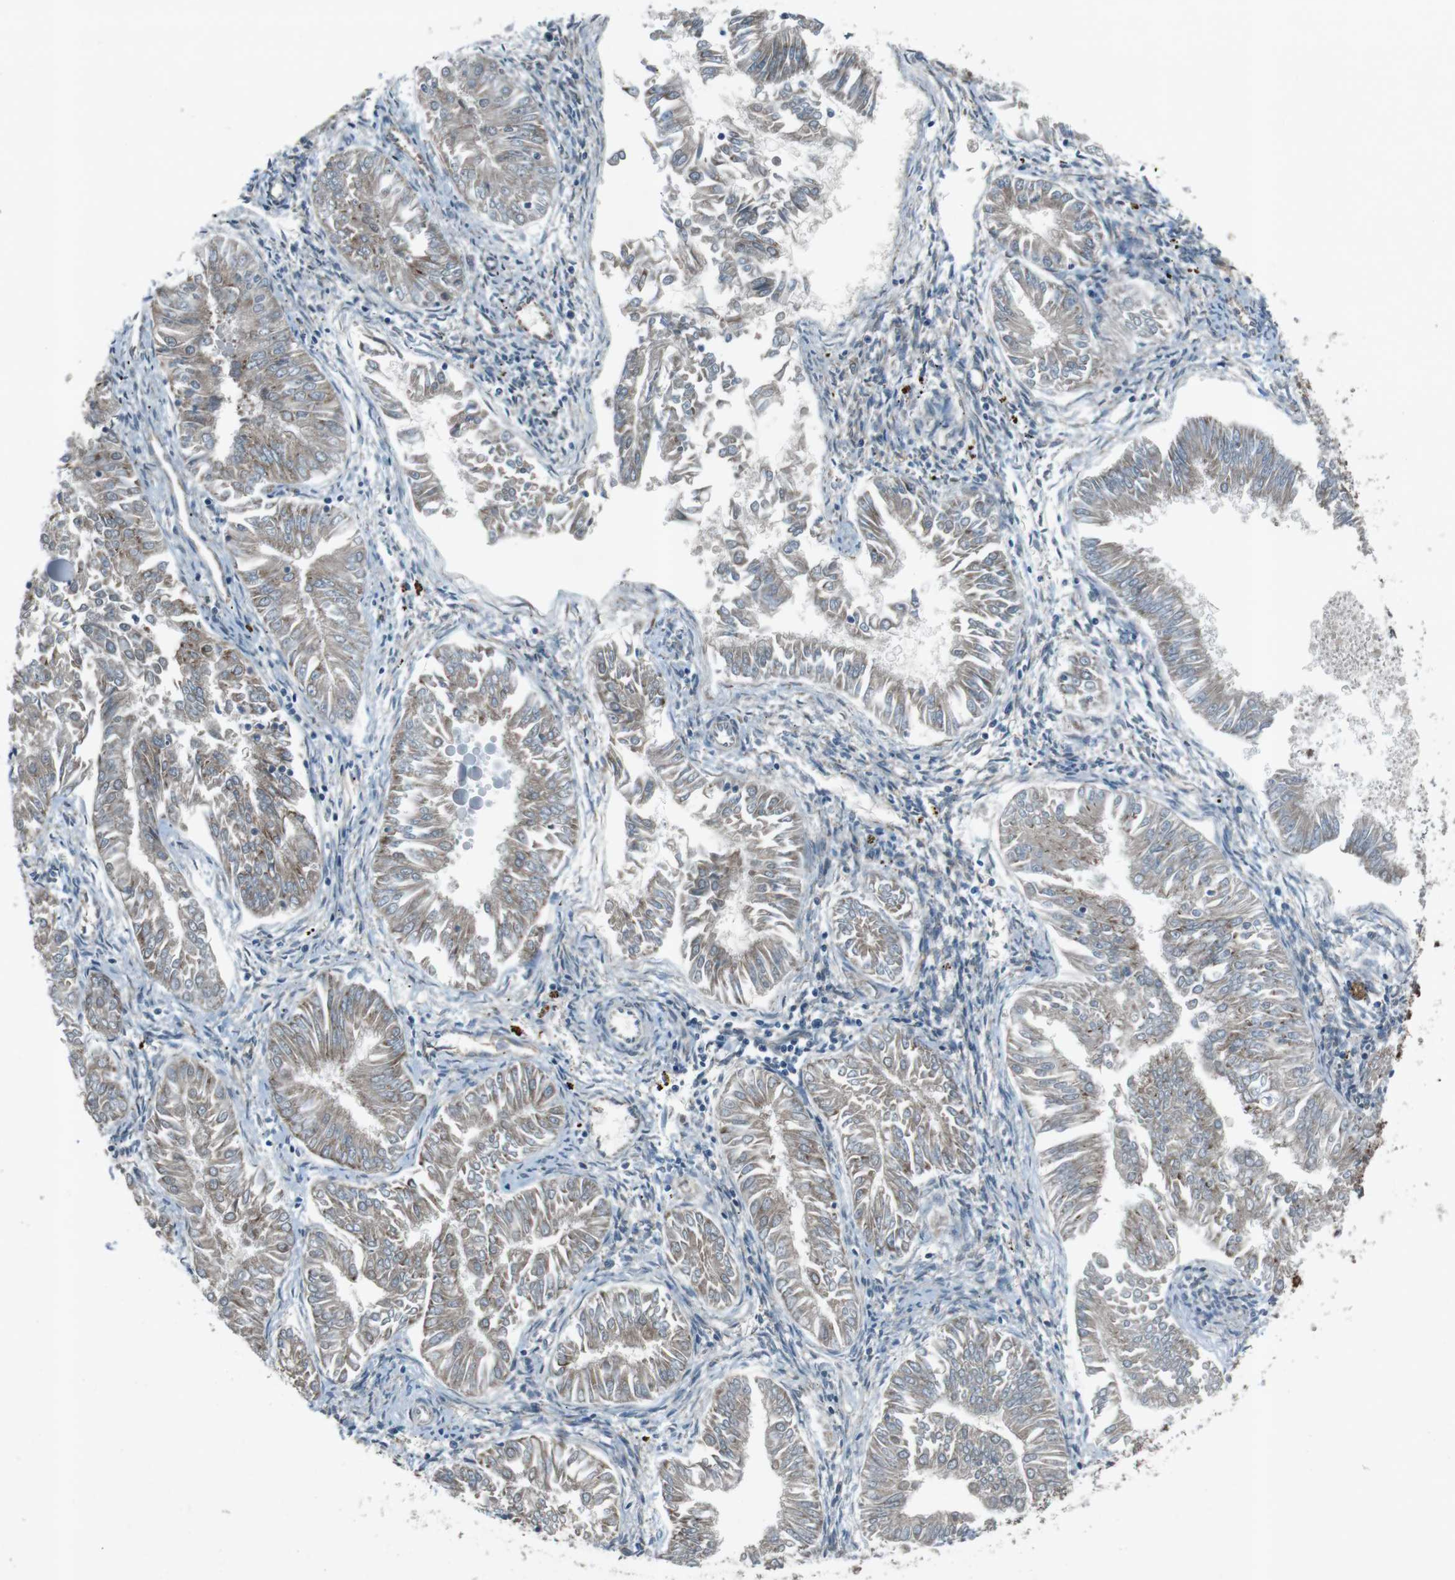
{"staining": {"intensity": "negative", "quantity": "none", "location": "none"}, "tissue": "endometrial cancer", "cell_type": "Tumor cells", "image_type": "cancer", "snomed": [{"axis": "morphology", "description": "Adenocarcinoma, NOS"}, {"axis": "topography", "description": "Endometrium"}], "caption": "Immunohistochemical staining of human endometrial adenocarcinoma reveals no significant staining in tumor cells.", "gene": "SLC41A1", "patient": {"sex": "female", "age": 53}}